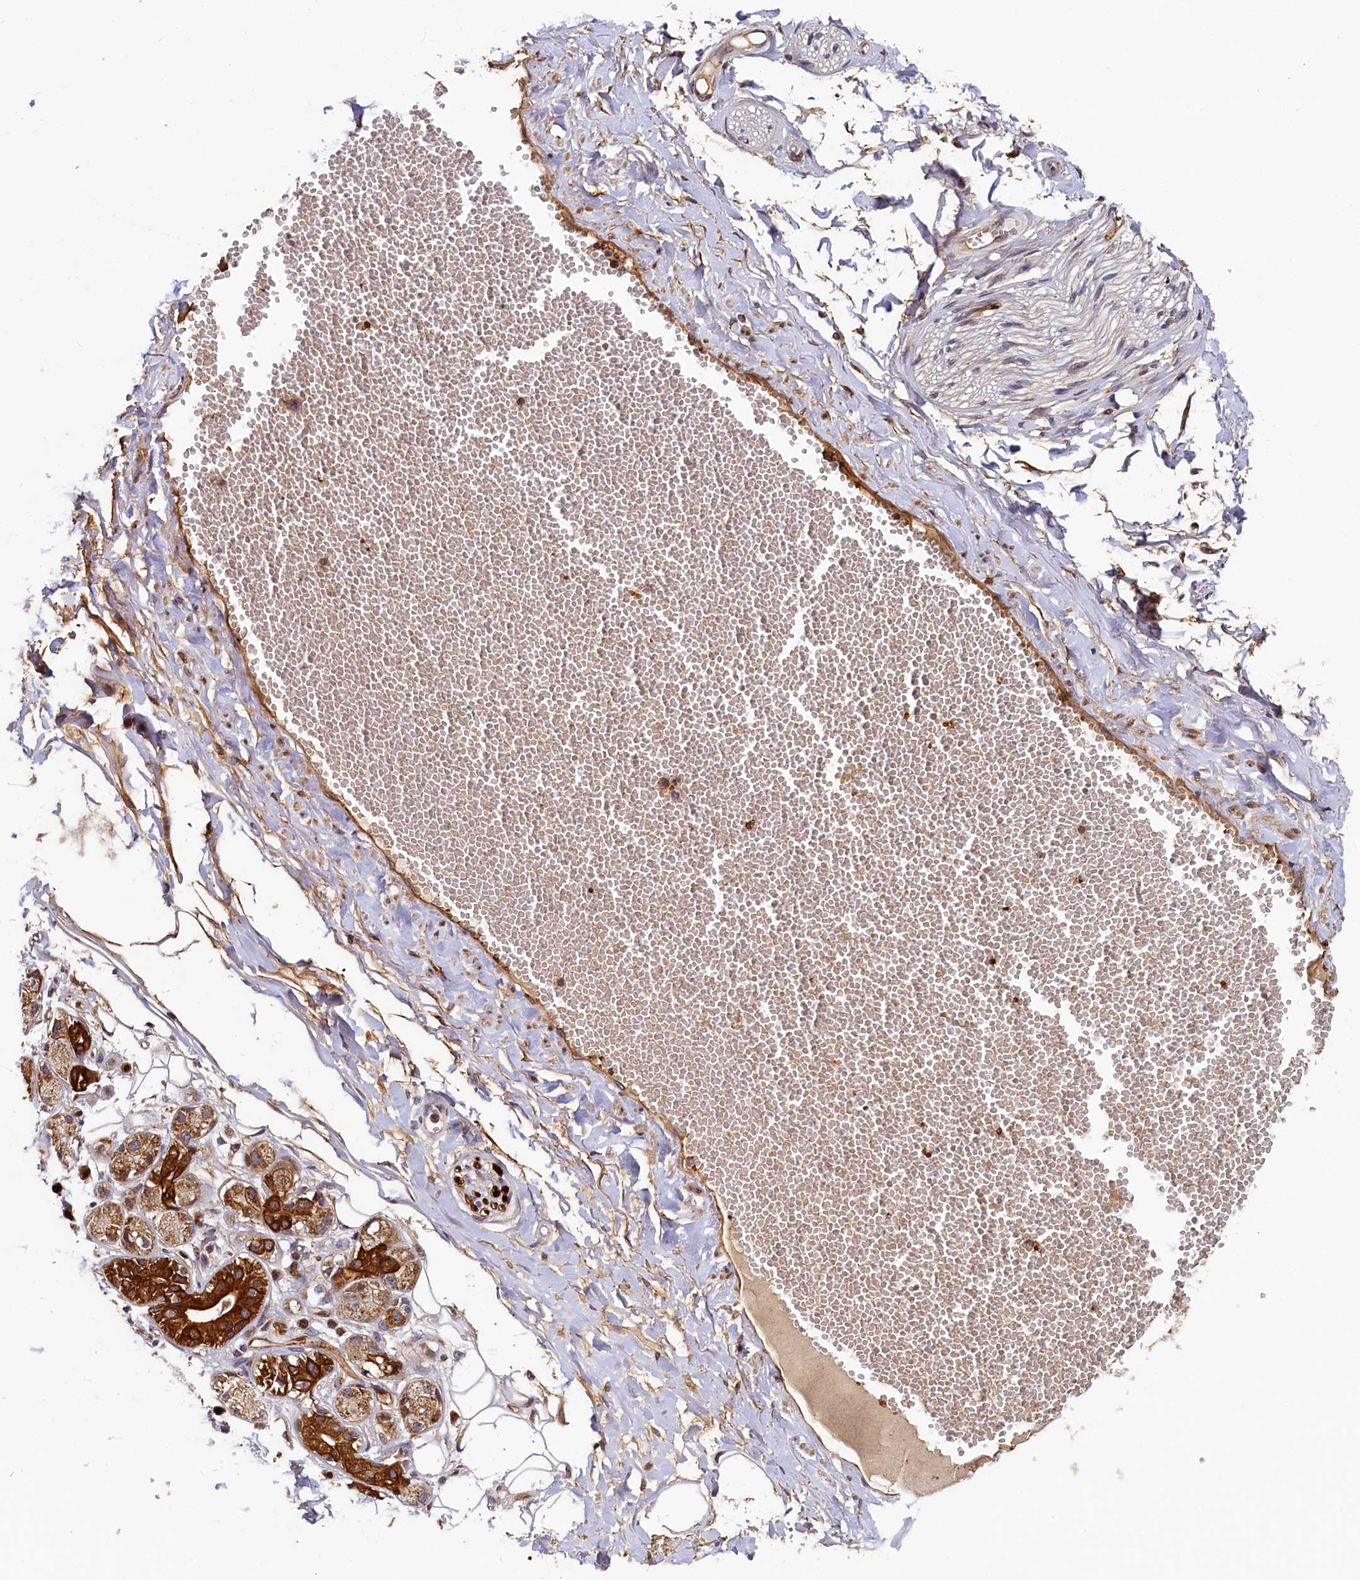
{"staining": {"intensity": "strong", "quantity": "25%-75%", "location": "cytoplasmic/membranous,nuclear"}, "tissue": "adipose tissue", "cell_type": "Adipocytes", "image_type": "normal", "snomed": [{"axis": "morphology", "description": "Normal tissue, NOS"}, {"axis": "morphology", "description": "Inflammation, NOS"}, {"axis": "topography", "description": "Salivary gland"}, {"axis": "topography", "description": "Peripheral nerve tissue"}], "caption": "There is high levels of strong cytoplasmic/membranous,nuclear staining in adipocytes of benign adipose tissue, as demonstrated by immunohistochemical staining (brown color).", "gene": "NCKAP5L", "patient": {"sex": "female", "age": 75}}